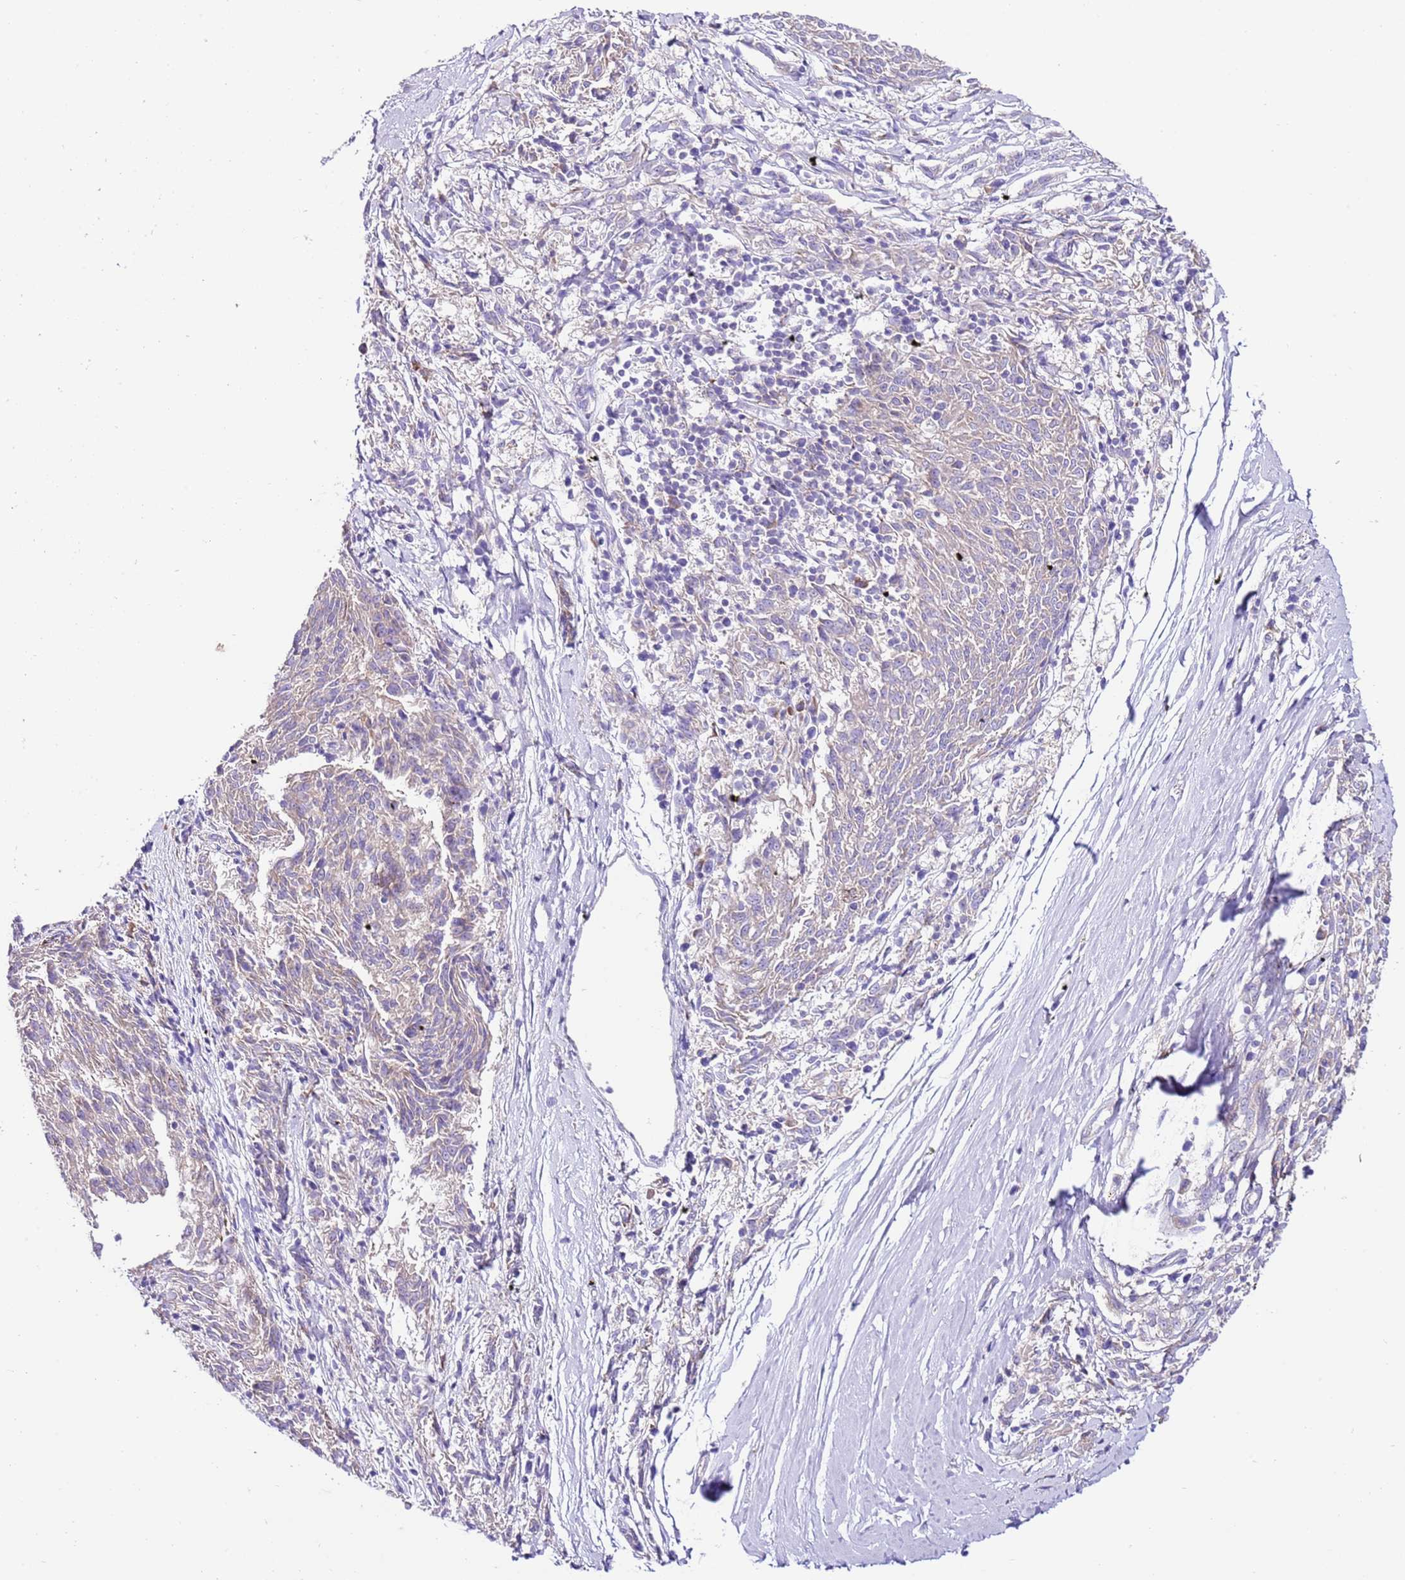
{"staining": {"intensity": "weak", "quantity": "<25%", "location": "cytoplasmic/membranous"}, "tissue": "melanoma", "cell_type": "Tumor cells", "image_type": "cancer", "snomed": [{"axis": "morphology", "description": "Malignant melanoma, NOS"}, {"axis": "topography", "description": "Skin"}], "caption": "A high-resolution photomicrograph shows immunohistochemistry (IHC) staining of melanoma, which displays no significant staining in tumor cells.", "gene": "RPS10", "patient": {"sex": "female", "age": 72}}